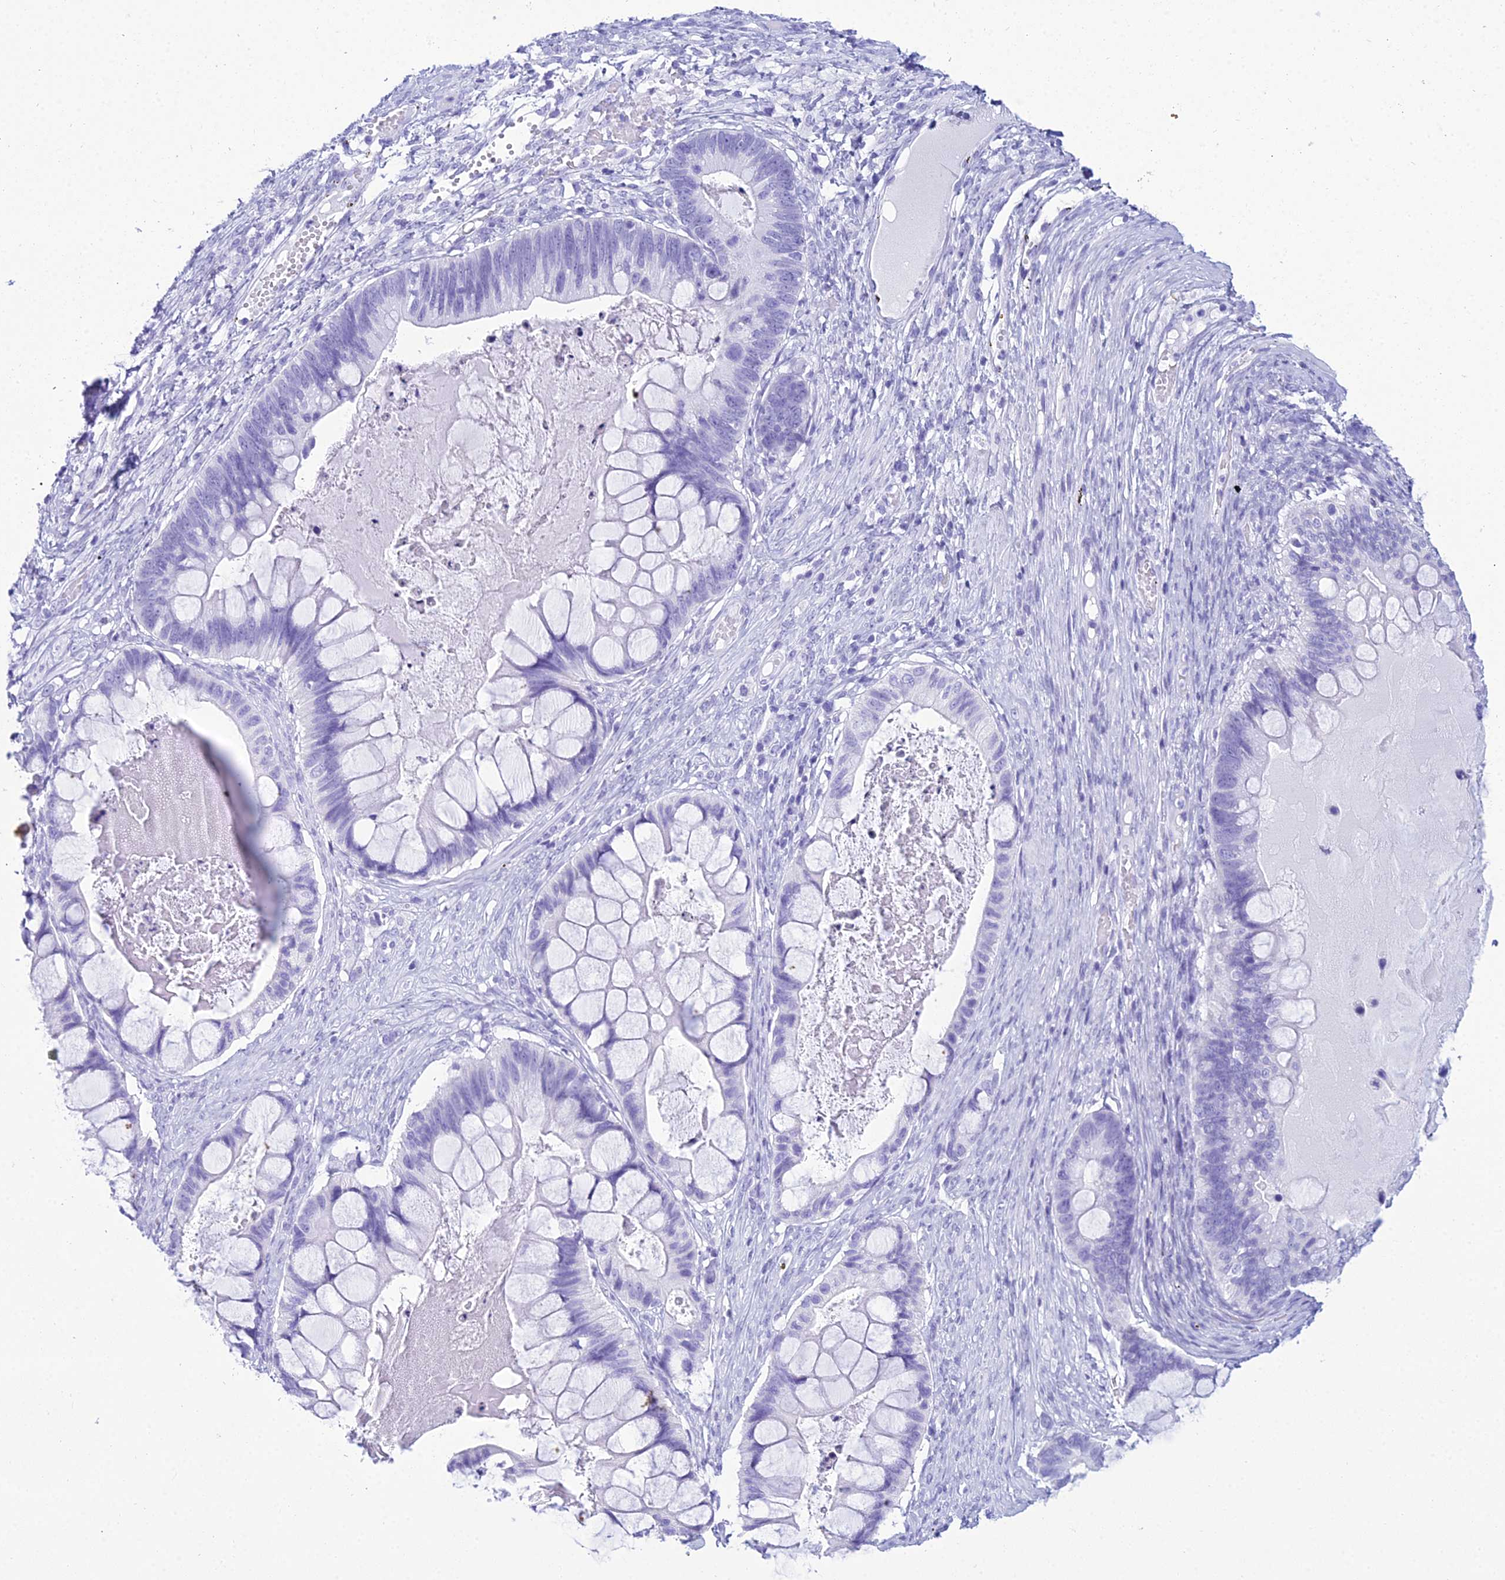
{"staining": {"intensity": "negative", "quantity": "none", "location": "none"}, "tissue": "ovarian cancer", "cell_type": "Tumor cells", "image_type": "cancer", "snomed": [{"axis": "morphology", "description": "Cystadenocarcinoma, mucinous, NOS"}, {"axis": "topography", "description": "Ovary"}], "caption": "Tumor cells are negative for brown protein staining in ovarian cancer (mucinous cystadenocarcinoma).", "gene": "ZNF442", "patient": {"sex": "female", "age": 61}}